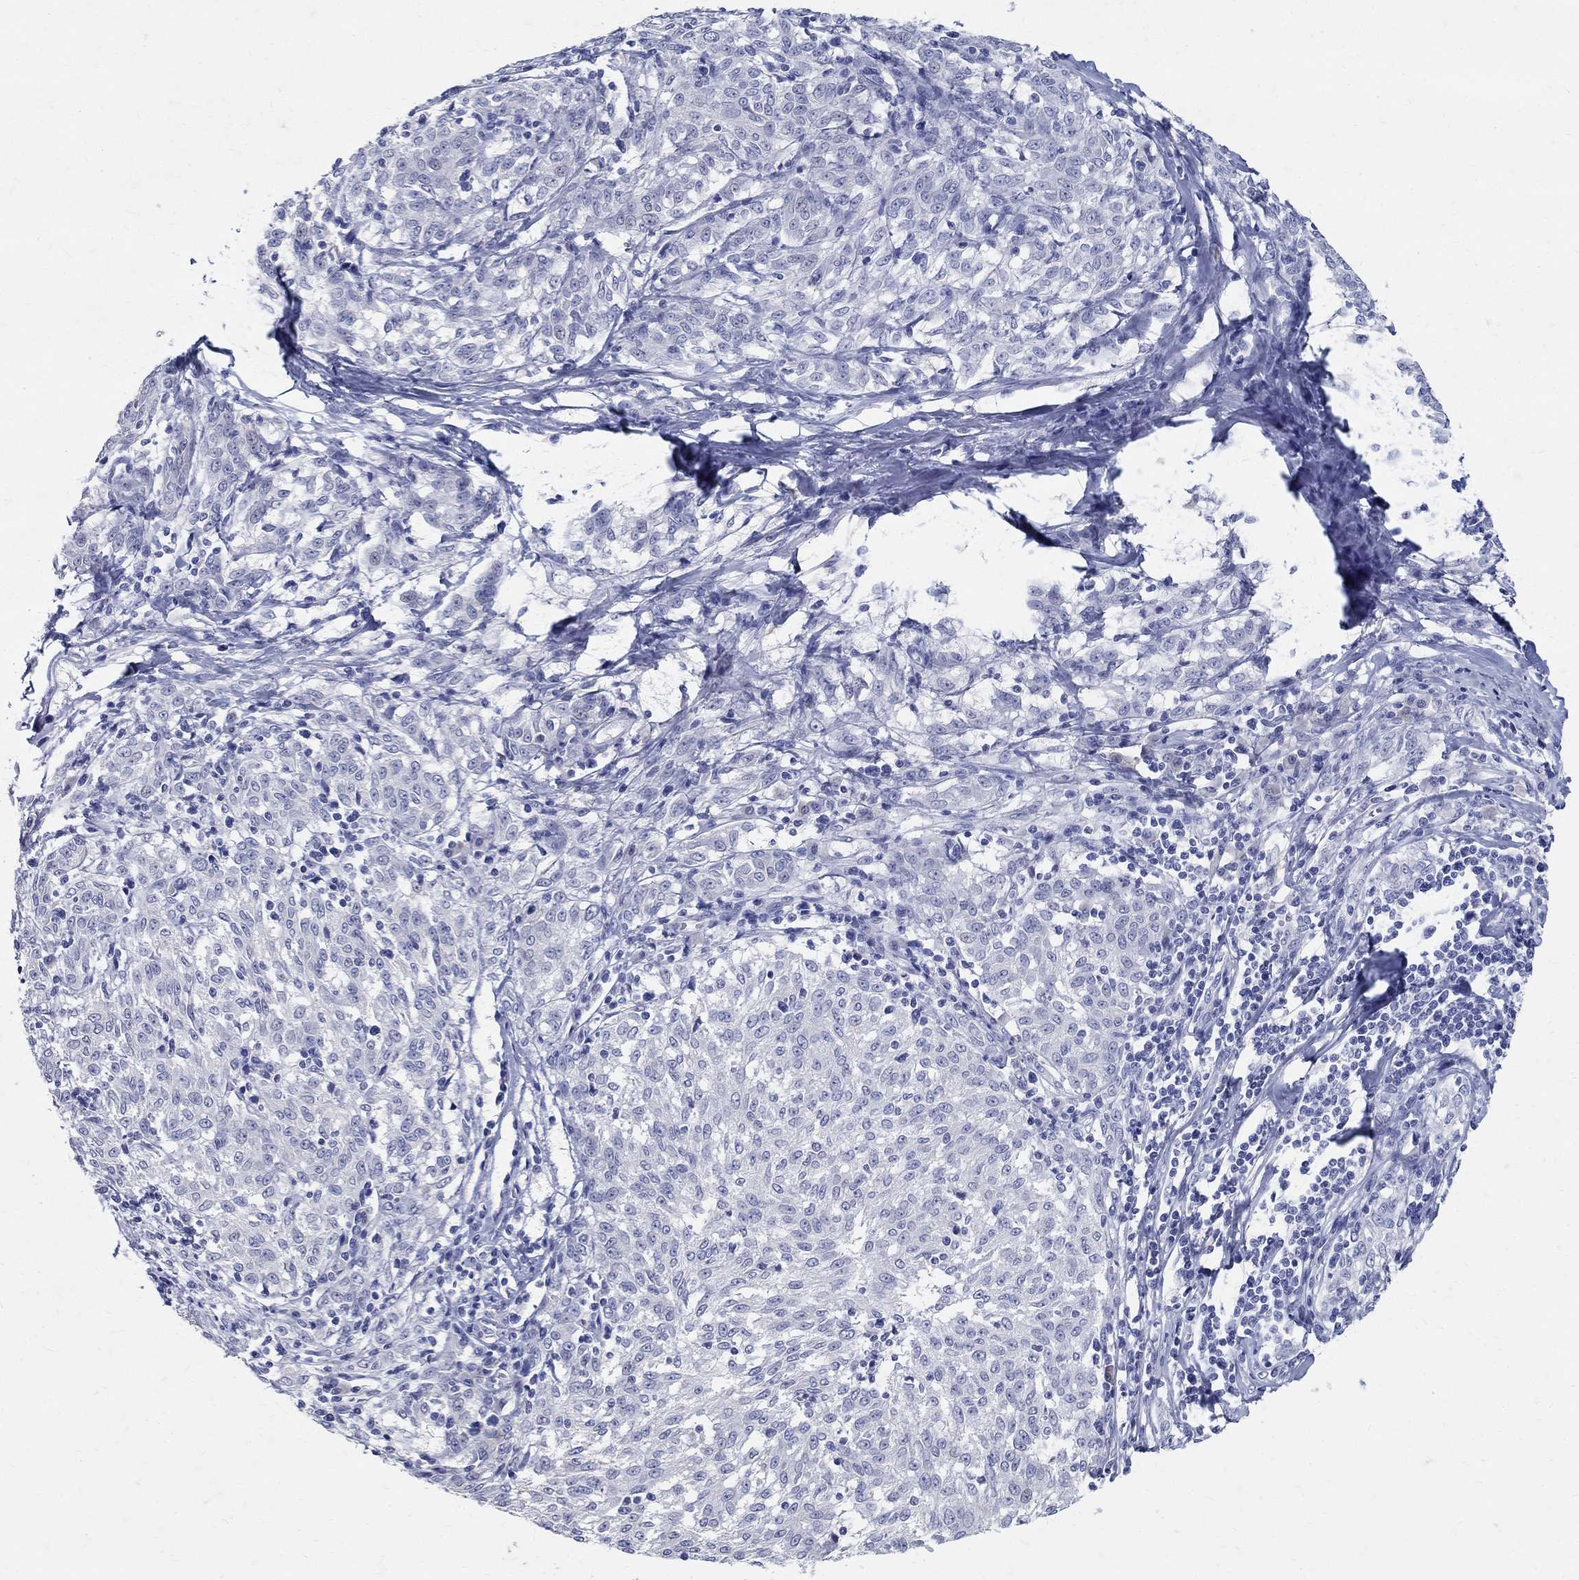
{"staining": {"intensity": "negative", "quantity": "none", "location": "none"}, "tissue": "melanoma", "cell_type": "Tumor cells", "image_type": "cancer", "snomed": [{"axis": "morphology", "description": "Malignant melanoma, NOS"}, {"axis": "topography", "description": "Skin"}], "caption": "The photomicrograph shows no staining of tumor cells in melanoma.", "gene": "SOX2", "patient": {"sex": "female", "age": 72}}